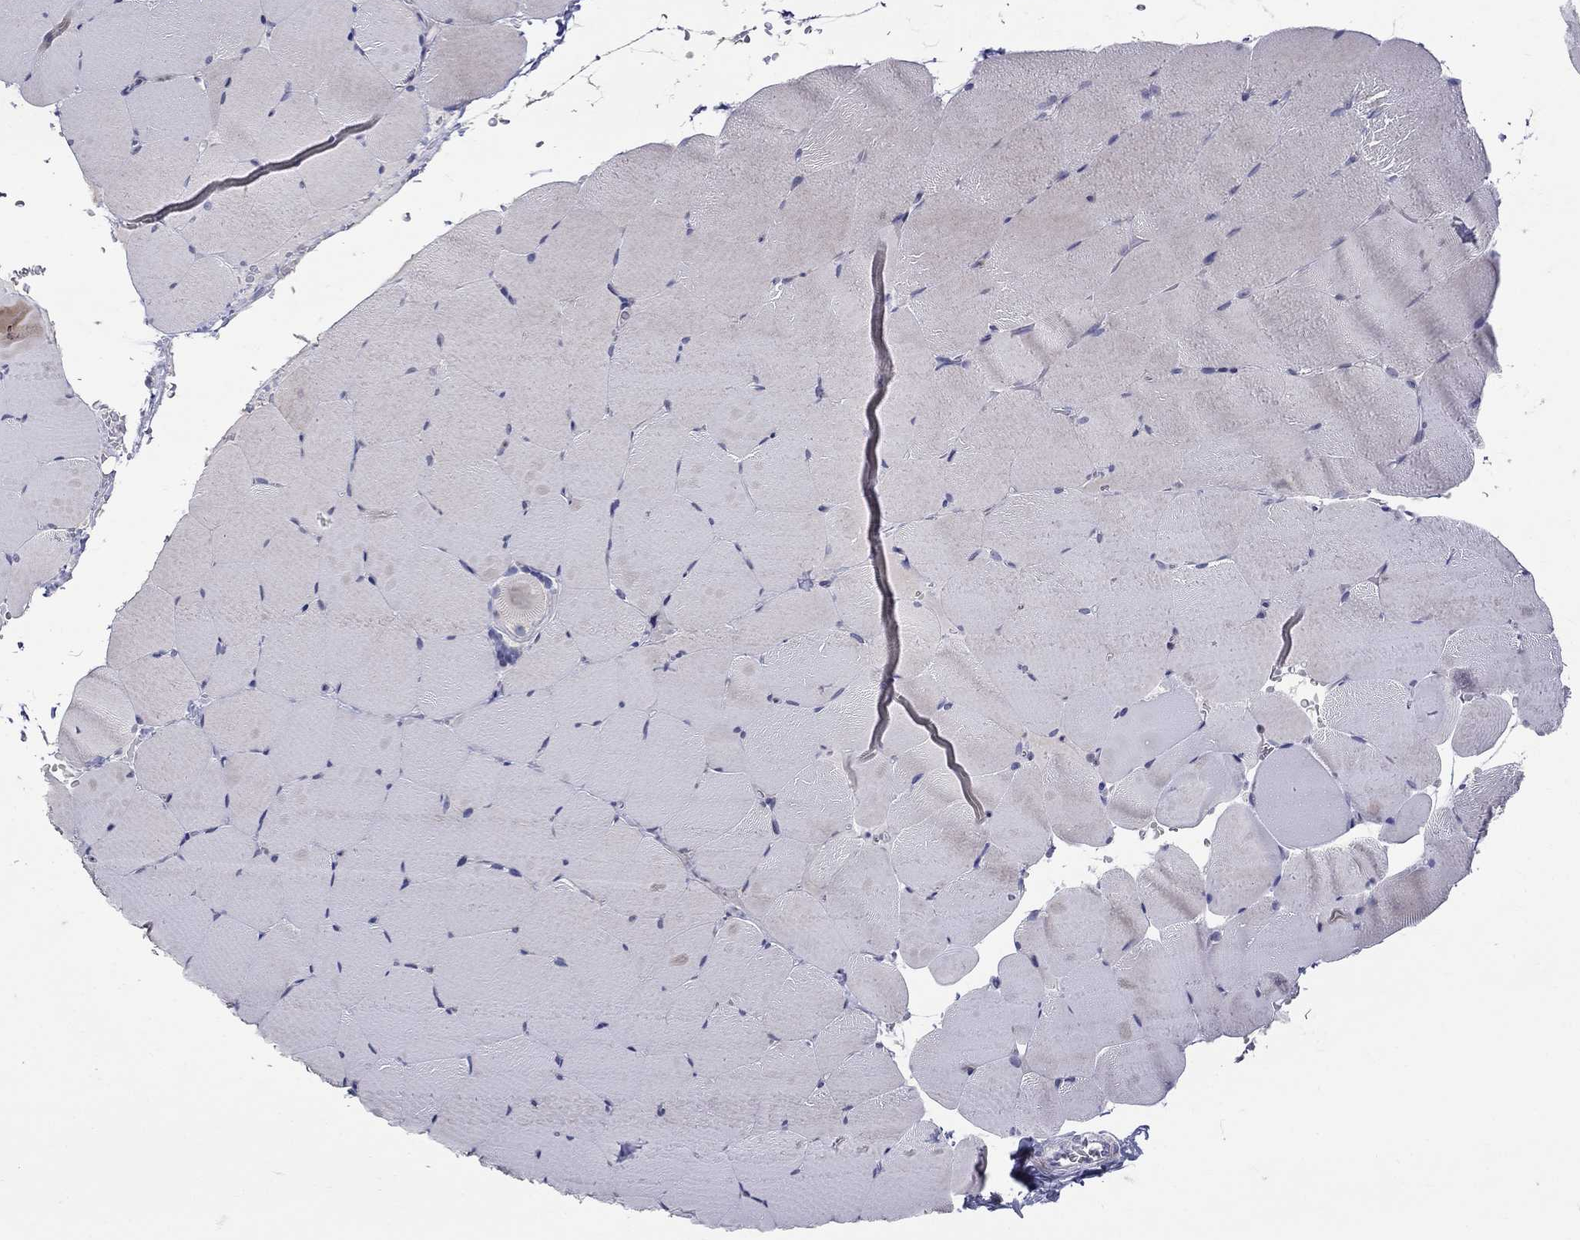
{"staining": {"intensity": "negative", "quantity": "none", "location": "none"}, "tissue": "skeletal muscle", "cell_type": "Myocytes", "image_type": "normal", "snomed": [{"axis": "morphology", "description": "Normal tissue, NOS"}, {"axis": "topography", "description": "Skeletal muscle"}], "caption": "DAB (3,3'-diaminobenzidine) immunohistochemical staining of unremarkable human skeletal muscle shows no significant expression in myocytes. Nuclei are stained in blue.", "gene": "HMX2", "patient": {"sex": "female", "age": 37}}